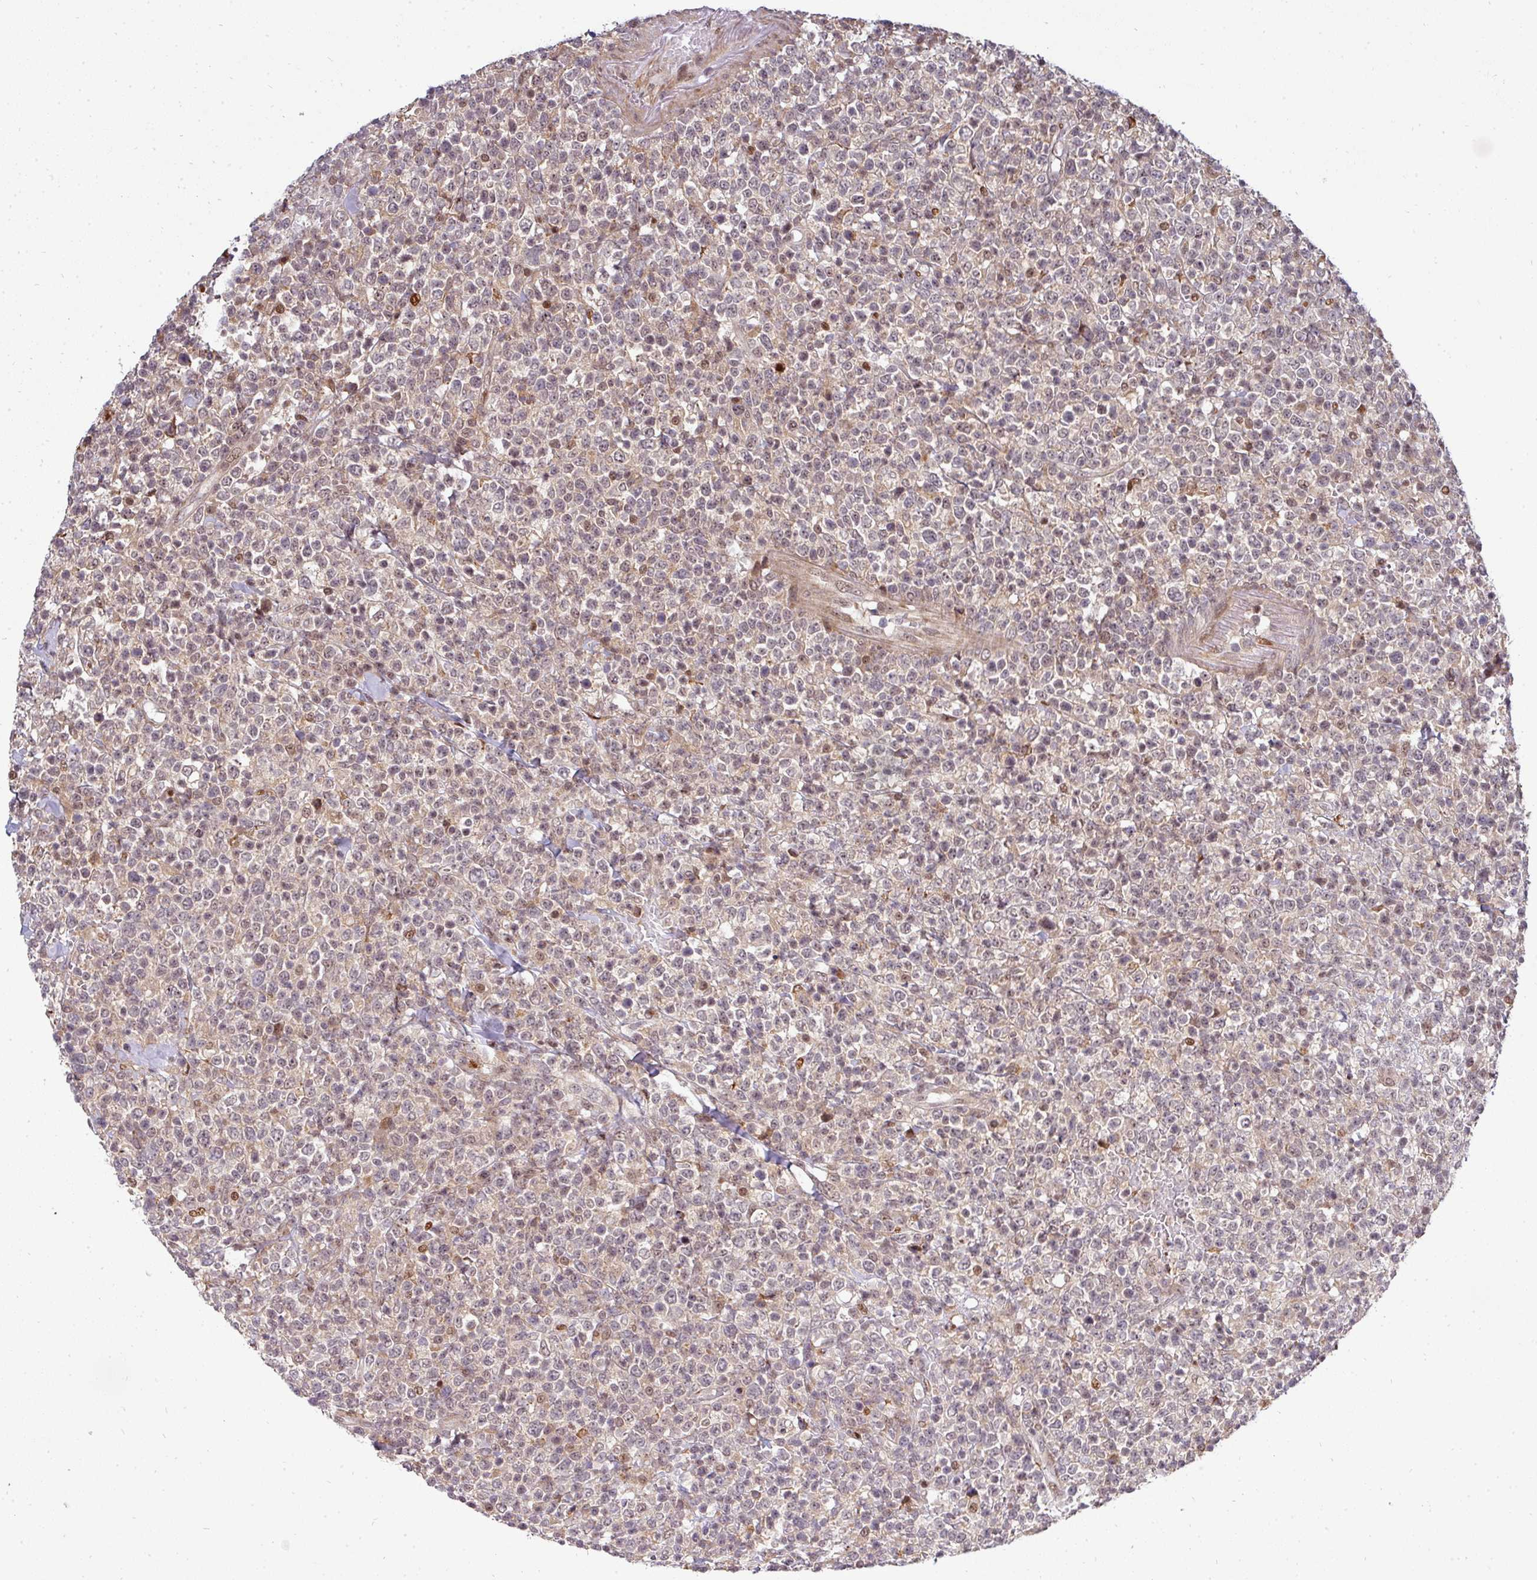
{"staining": {"intensity": "weak", "quantity": "<25%", "location": "nuclear"}, "tissue": "lymphoma", "cell_type": "Tumor cells", "image_type": "cancer", "snomed": [{"axis": "morphology", "description": "Malignant lymphoma, non-Hodgkin's type, High grade"}, {"axis": "topography", "description": "Colon"}], "caption": "A histopathology image of lymphoma stained for a protein reveals no brown staining in tumor cells. (DAB (3,3'-diaminobenzidine) immunohistochemistry (IHC) with hematoxylin counter stain).", "gene": "PATZ1", "patient": {"sex": "female", "age": 53}}